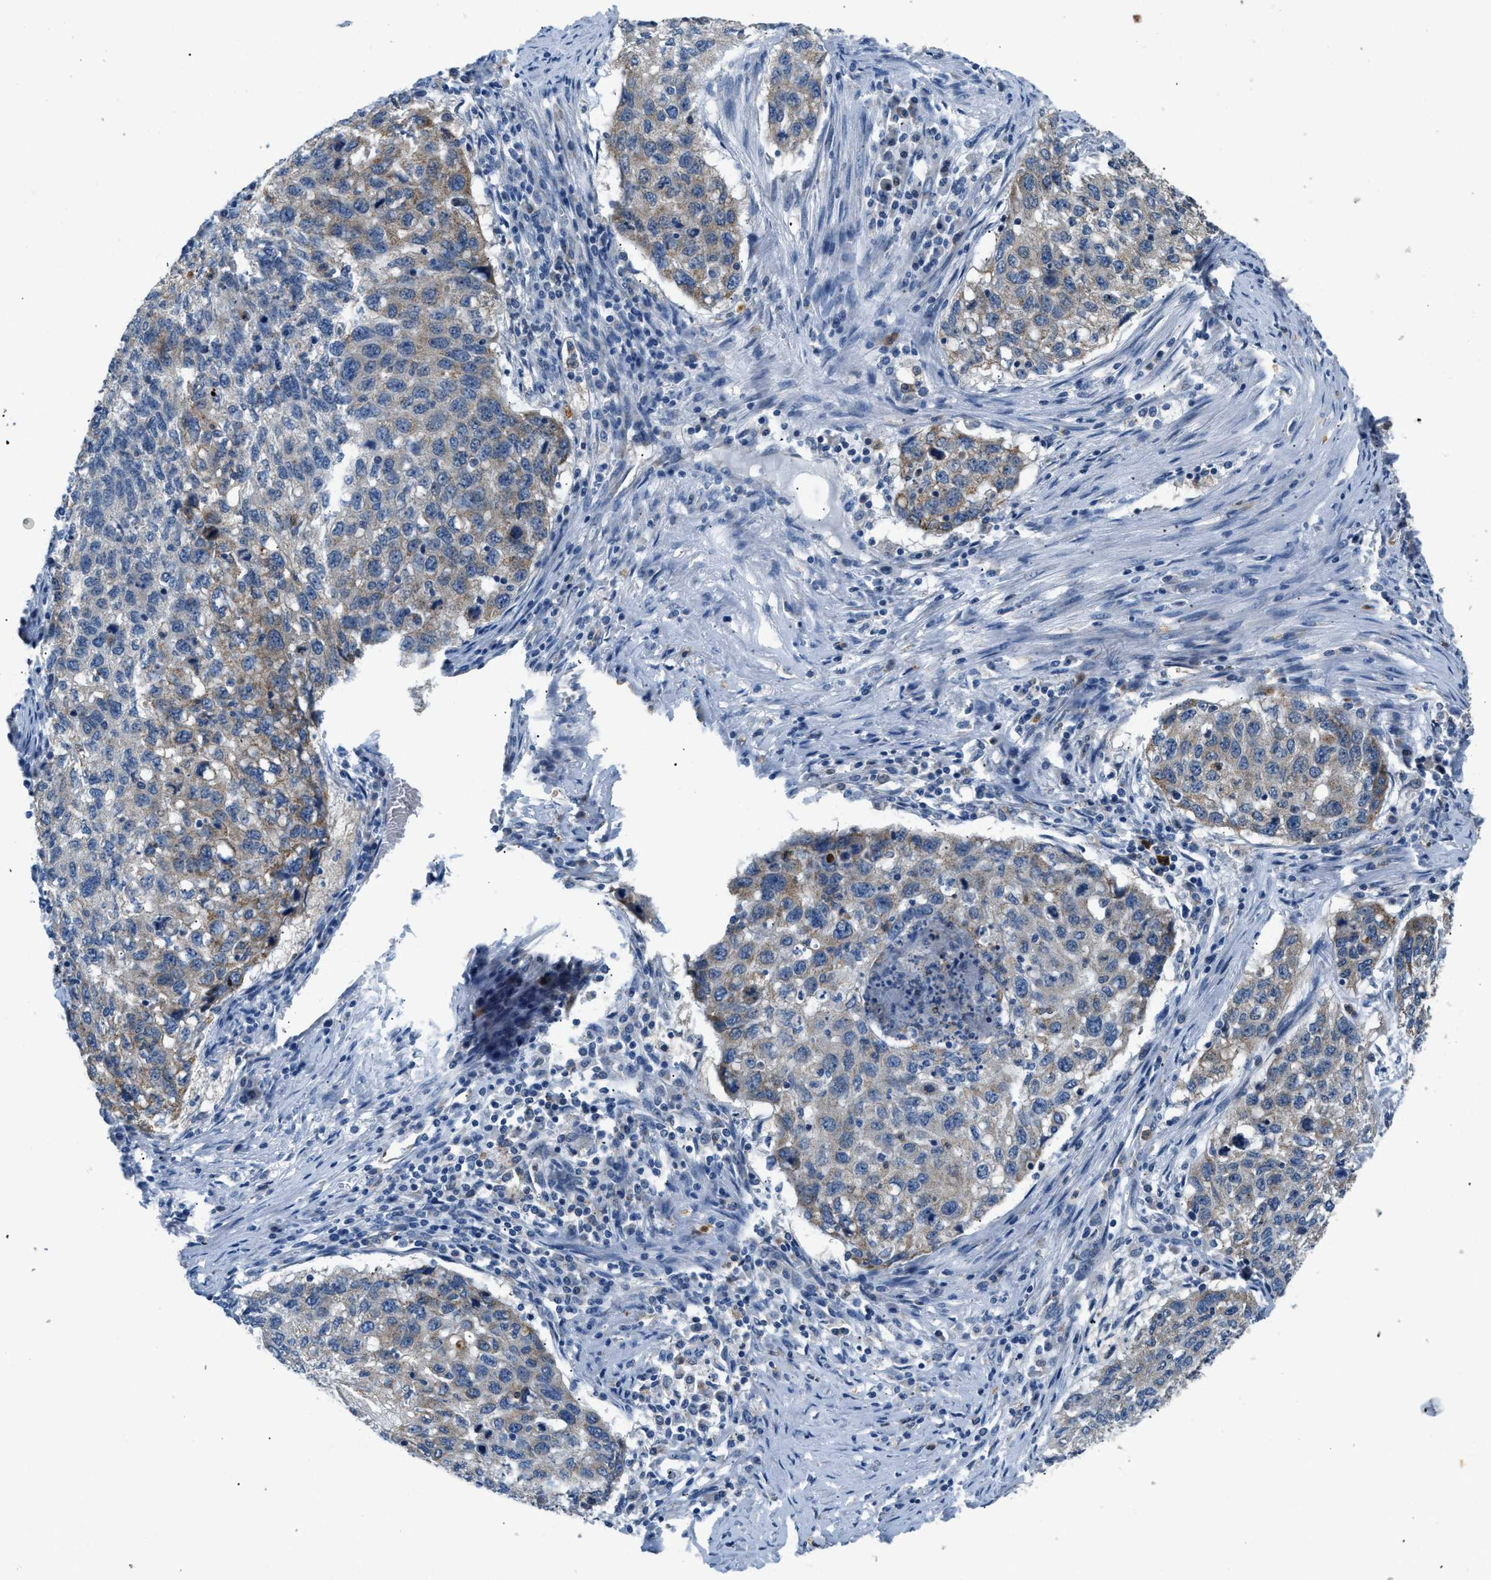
{"staining": {"intensity": "weak", "quantity": "<25%", "location": "cytoplasmic/membranous"}, "tissue": "lung cancer", "cell_type": "Tumor cells", "image_type": "cancer", "snomed": [{"axis": "morphology", "description": "Squamous cell carcinoma, NOS"}, {"axis": "topography", "description": "Lung"}], "caption": "Protein analysis of lung cancer displays no significant expression in tumor cells. (DAB immunohistochemistry (IHC), high magnification).", "gene": "TOMM34", "patient": {"sex": "female", "age": 63}}